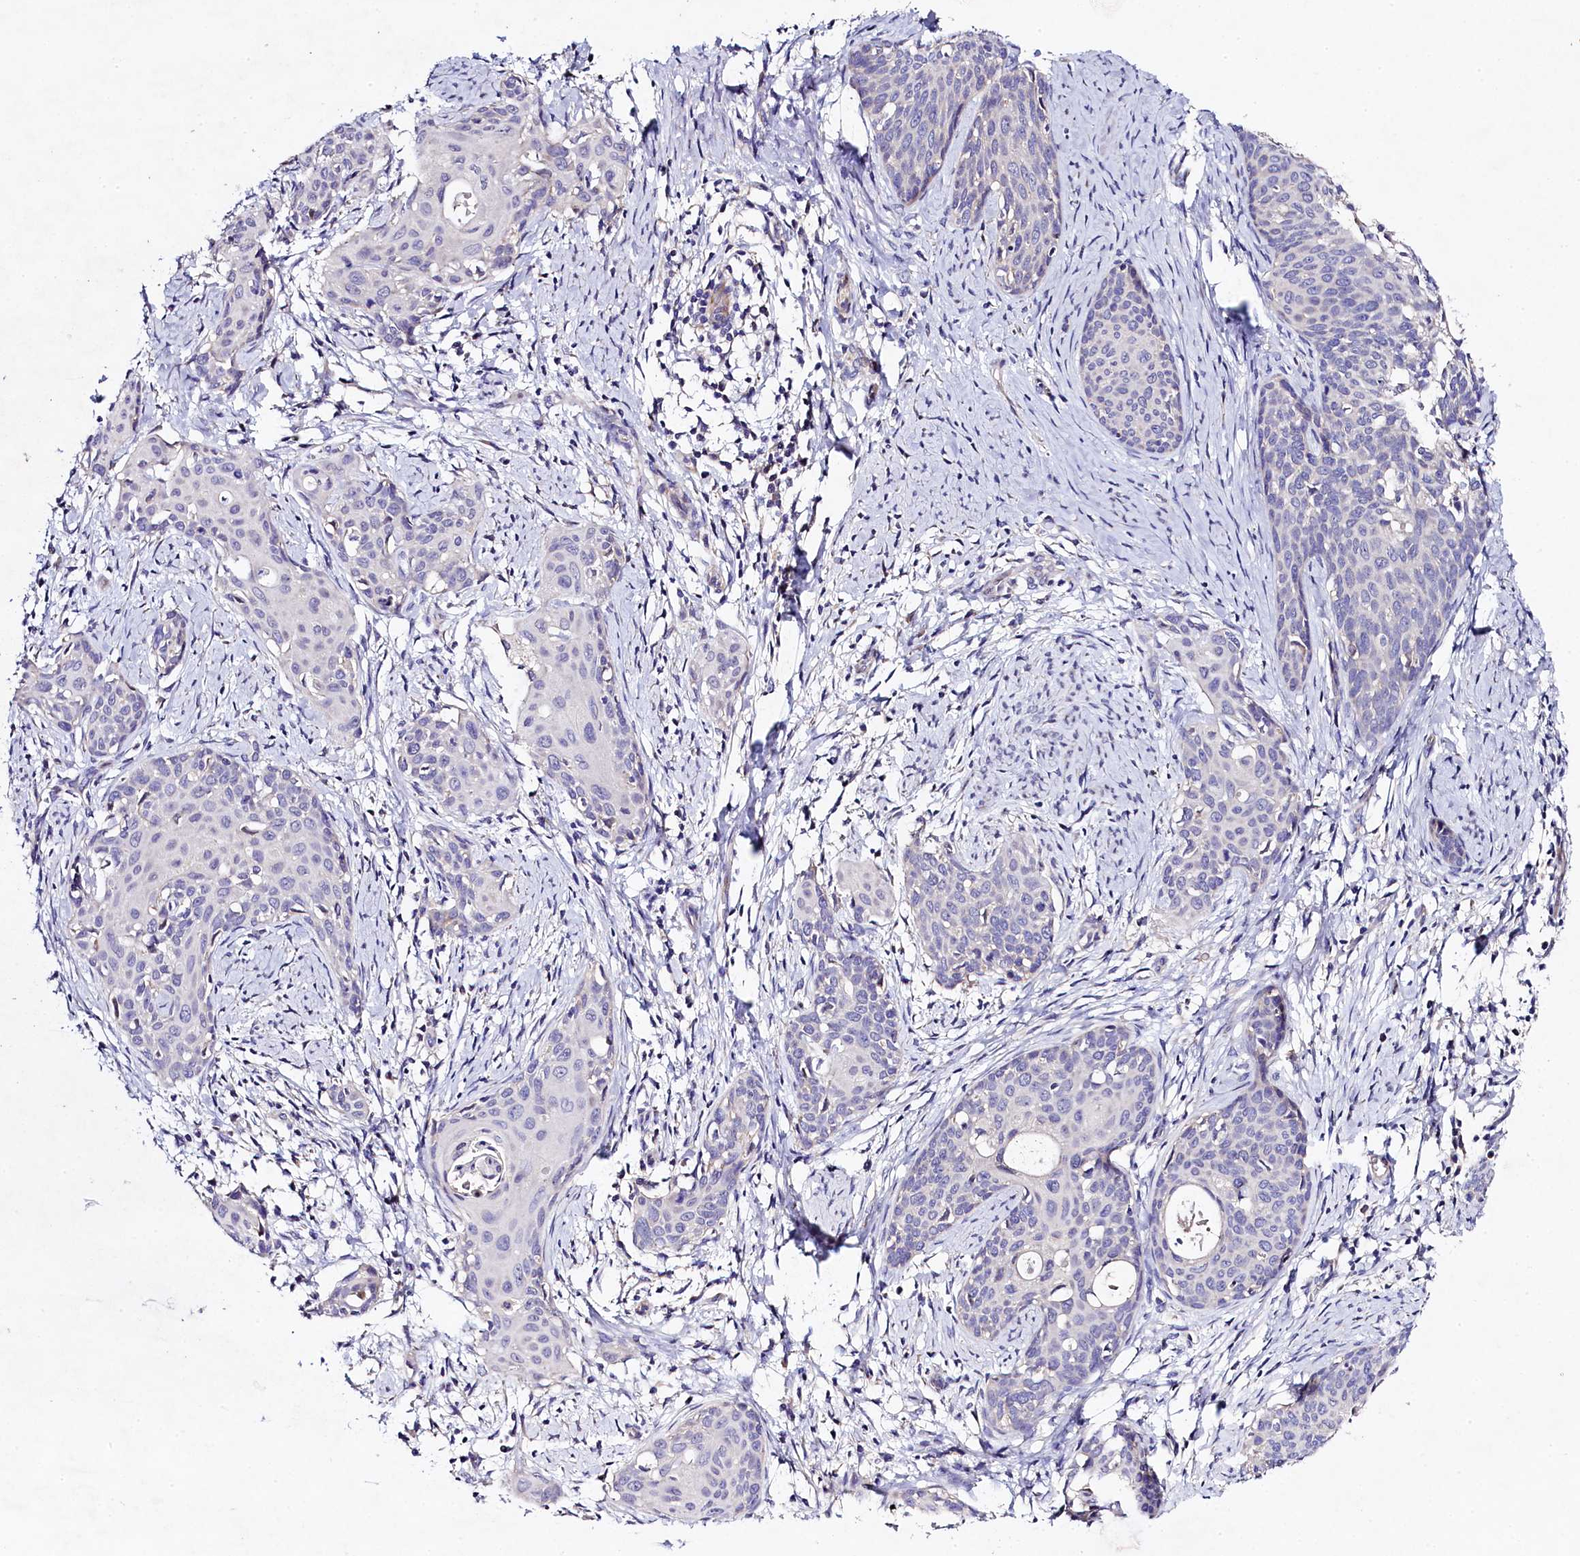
{"staining": {"intensity": "negative", "quantity": "none", "location": "none"}, "tissue": "cervical cancer", "cell_type": "Tumor cells", "image_type": "cancer", "snomed": [{"axis": "morphology", "description": "Squamous cell carcinoma, NOS"}, {"axis": "topography", "description": "Cervix"}], "caption": "This micrograph is of cervical cancer stained with immunohistochemistry to label a protein in brown with the nuclei are counter-stained blue. There is no expression in tumor cells.", "gene": "FXYD6", "patient": {"sex": "female", "age": 52}}